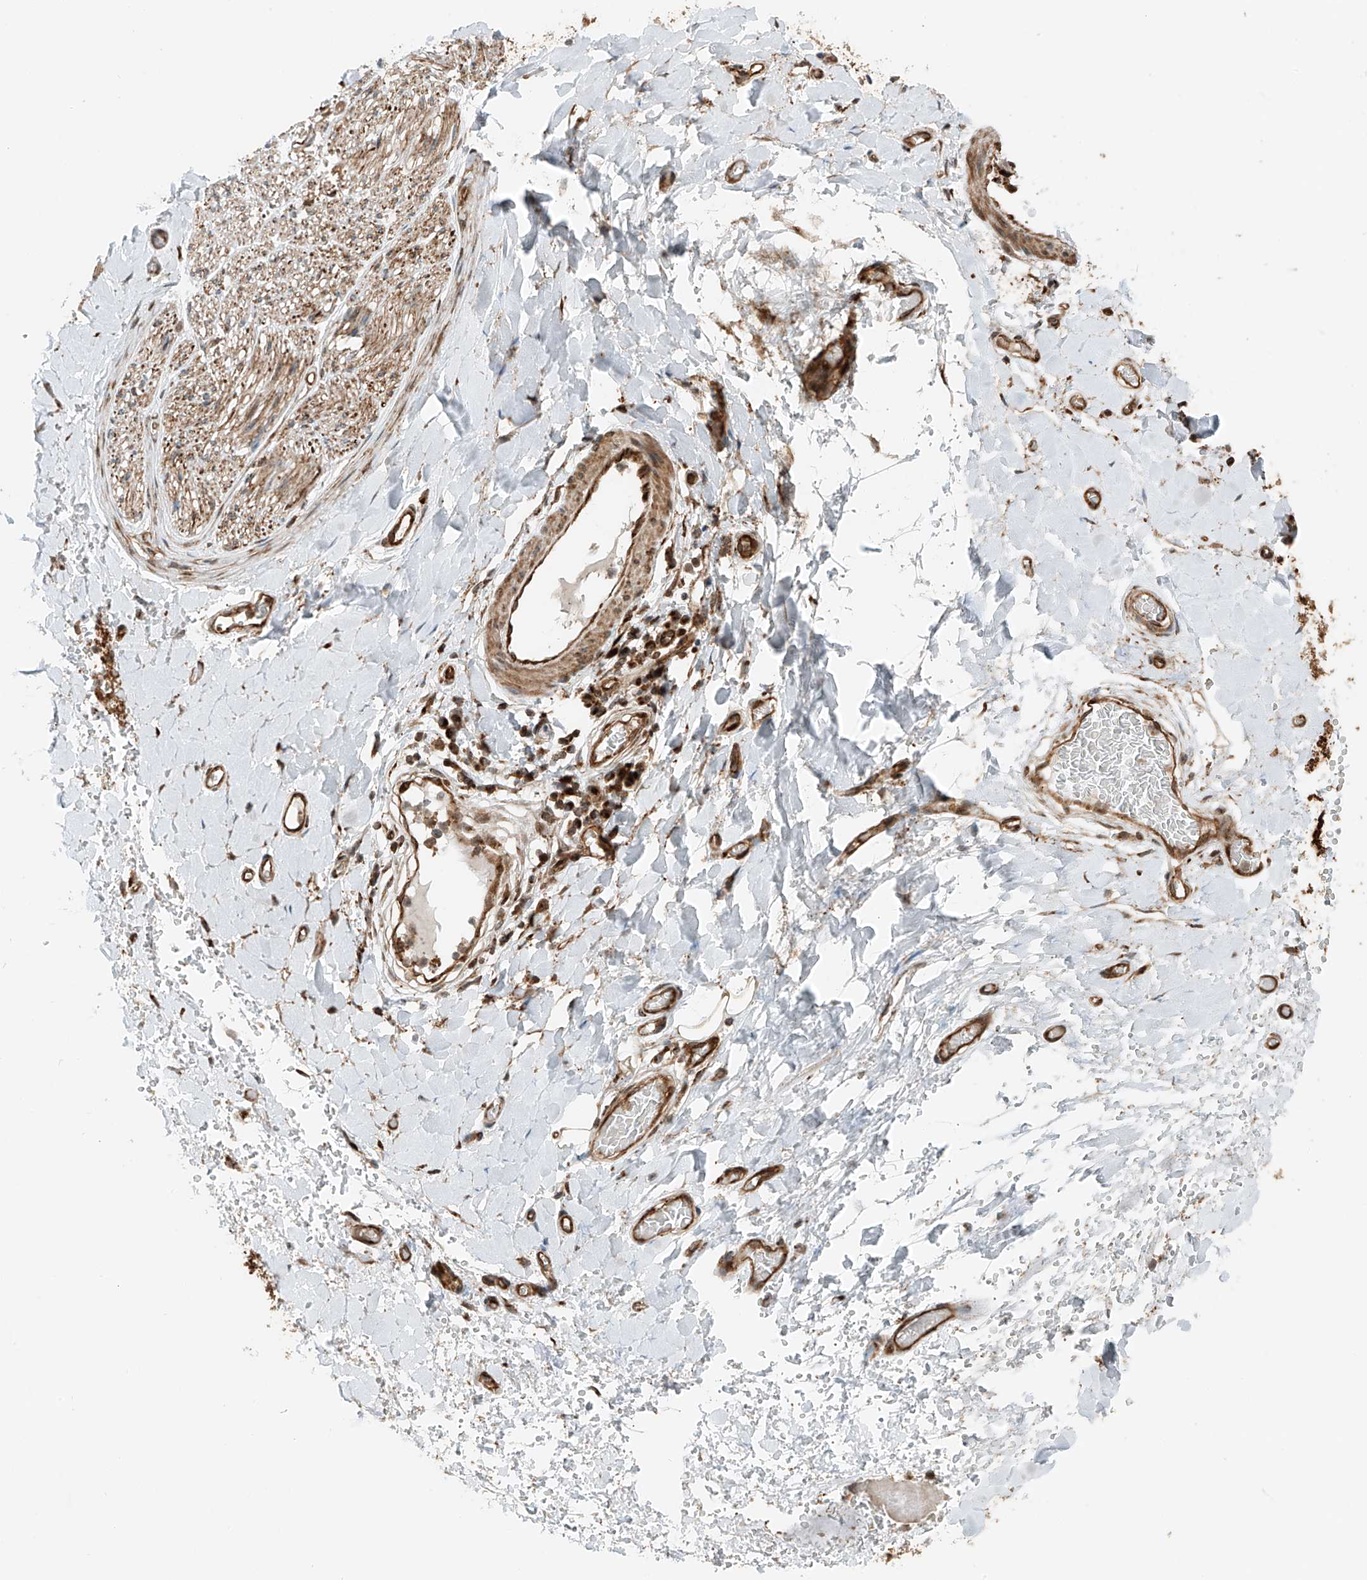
{"staining": {"intensity": "moderate", "quantity": ">75%", "location": "cytoplasmic/membranous"}, "tissue": "soft tissue", "cell_type": "Fibroblasts", "image_type": "normal", "snomed": [{"axis": "morphology", "description": "Normal tissue, NOS"}, {"axis": "morphology", "description": "Adenocarcinoma, NOS"}, {"axis": "topography", "description": "Stomach, upper"}, {"axis": "topography", "description": "Peripheral nerve tissue"}], "caption": "DAB immunohistochemical staining of unremarkable human soft tissue reveals moderate cytoplasmic/membranous protein staining in approximately >75% of fibroblasts. The staining was performed using DAB to visualize the protein expression in brown, while the nuclei were stained in blue with hematoxylin (Magnification: 20x).", "gene": "USP48", "patient": {"sex": "male", "age": 62}}